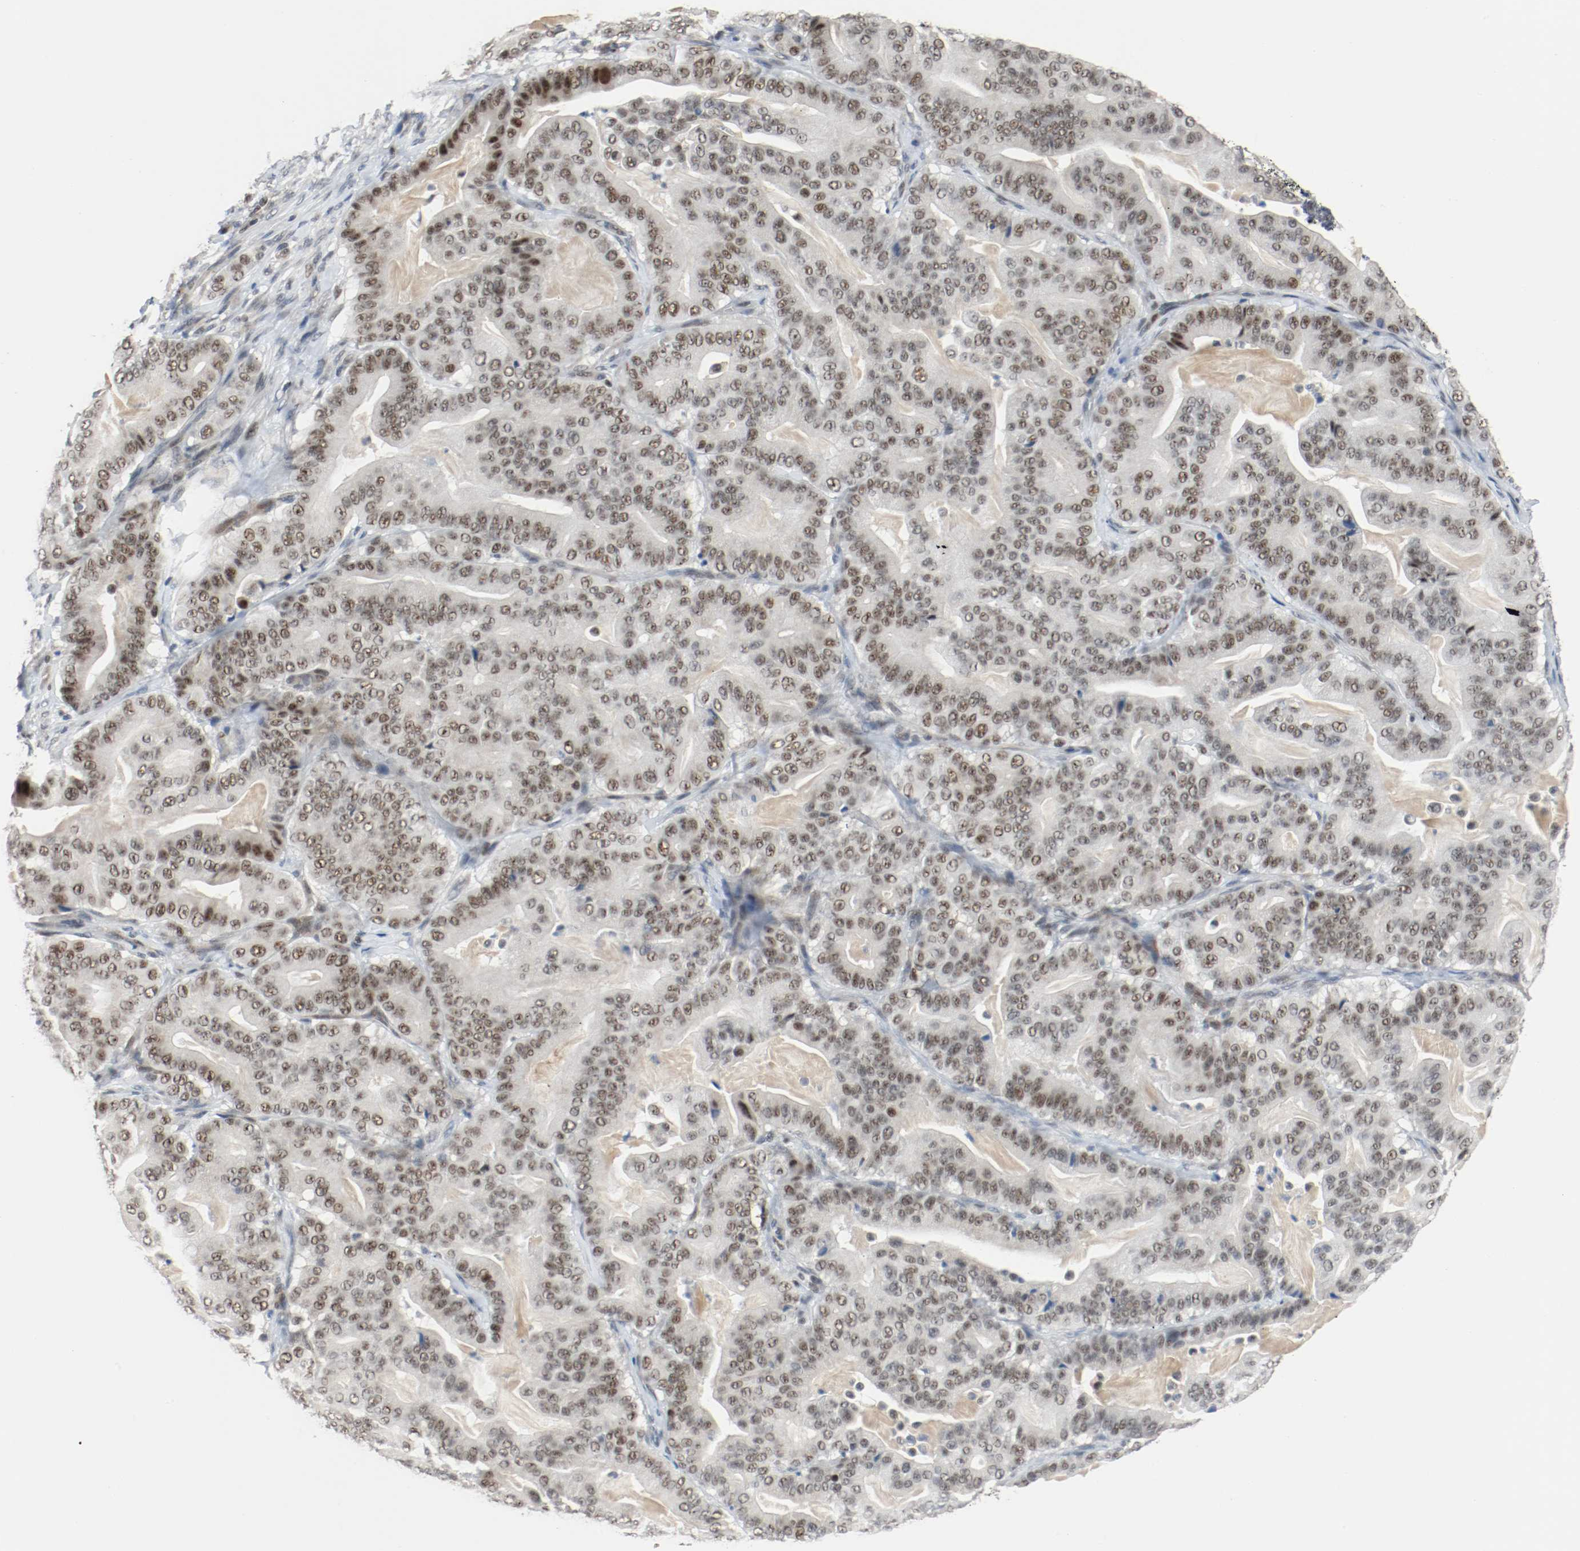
{"staining": {"intensity": "moderate", "quantity": "25%-75%", "location": "nuclear"}, "tissue": "pancreatic cancer", "cell_type": "Tumor cells", "image_type": "cancer", "snomed": [{"axis": "morphology", "description": "Adenocarcinoma, NOS"}, {"axis": "topography", "description": "Pancreas"}], "caption": "A photomicrograph of pancreatic adenocarcinoma stained for a protein shows moderate nuclear brown staining in tumor cells.", "gene": "ASH1L", "patient": {"sex": "male", "age": 63}}